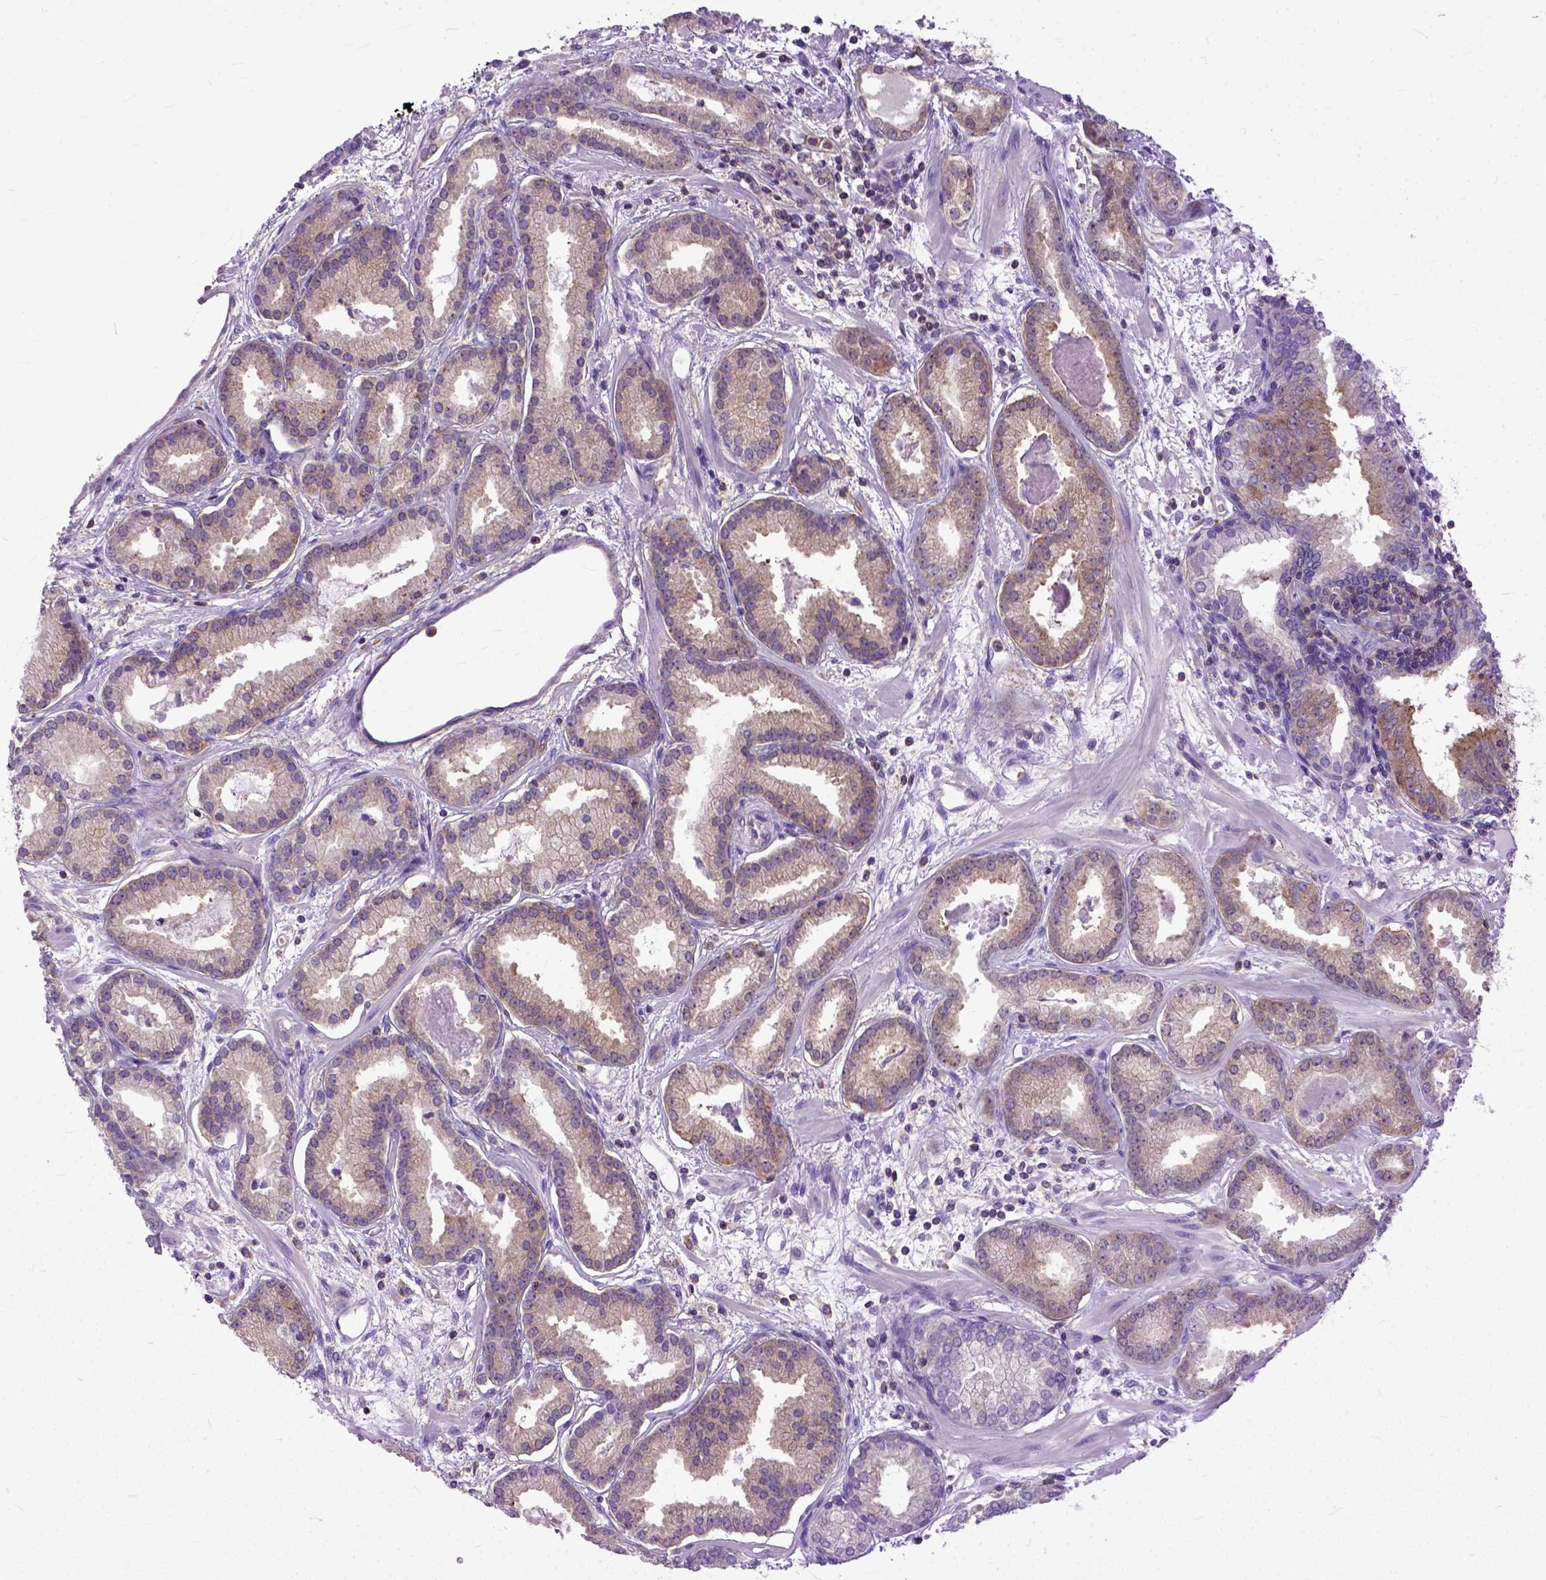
{"staining": {"intensity": "weak", "quantity": "25%-75%", "location": "cytoplasmic/membranous"}, "tissue": "prostate cancer", "cell_type": "Tumor cells", "image_type": "cancer", "snomed": [{"axis": "morphology", "description": "Adenocarcinoma, Low grade"}, {"axis": "topography", "description": "Prostate"}], "caption": "A micrograph of human prostate cancer stained for a protein demonstrates weak cytoplasmic/membranous brown staining in tumor cells.", "gene": "NAMPT", "patient": {"sex": "male", "age": 68}}